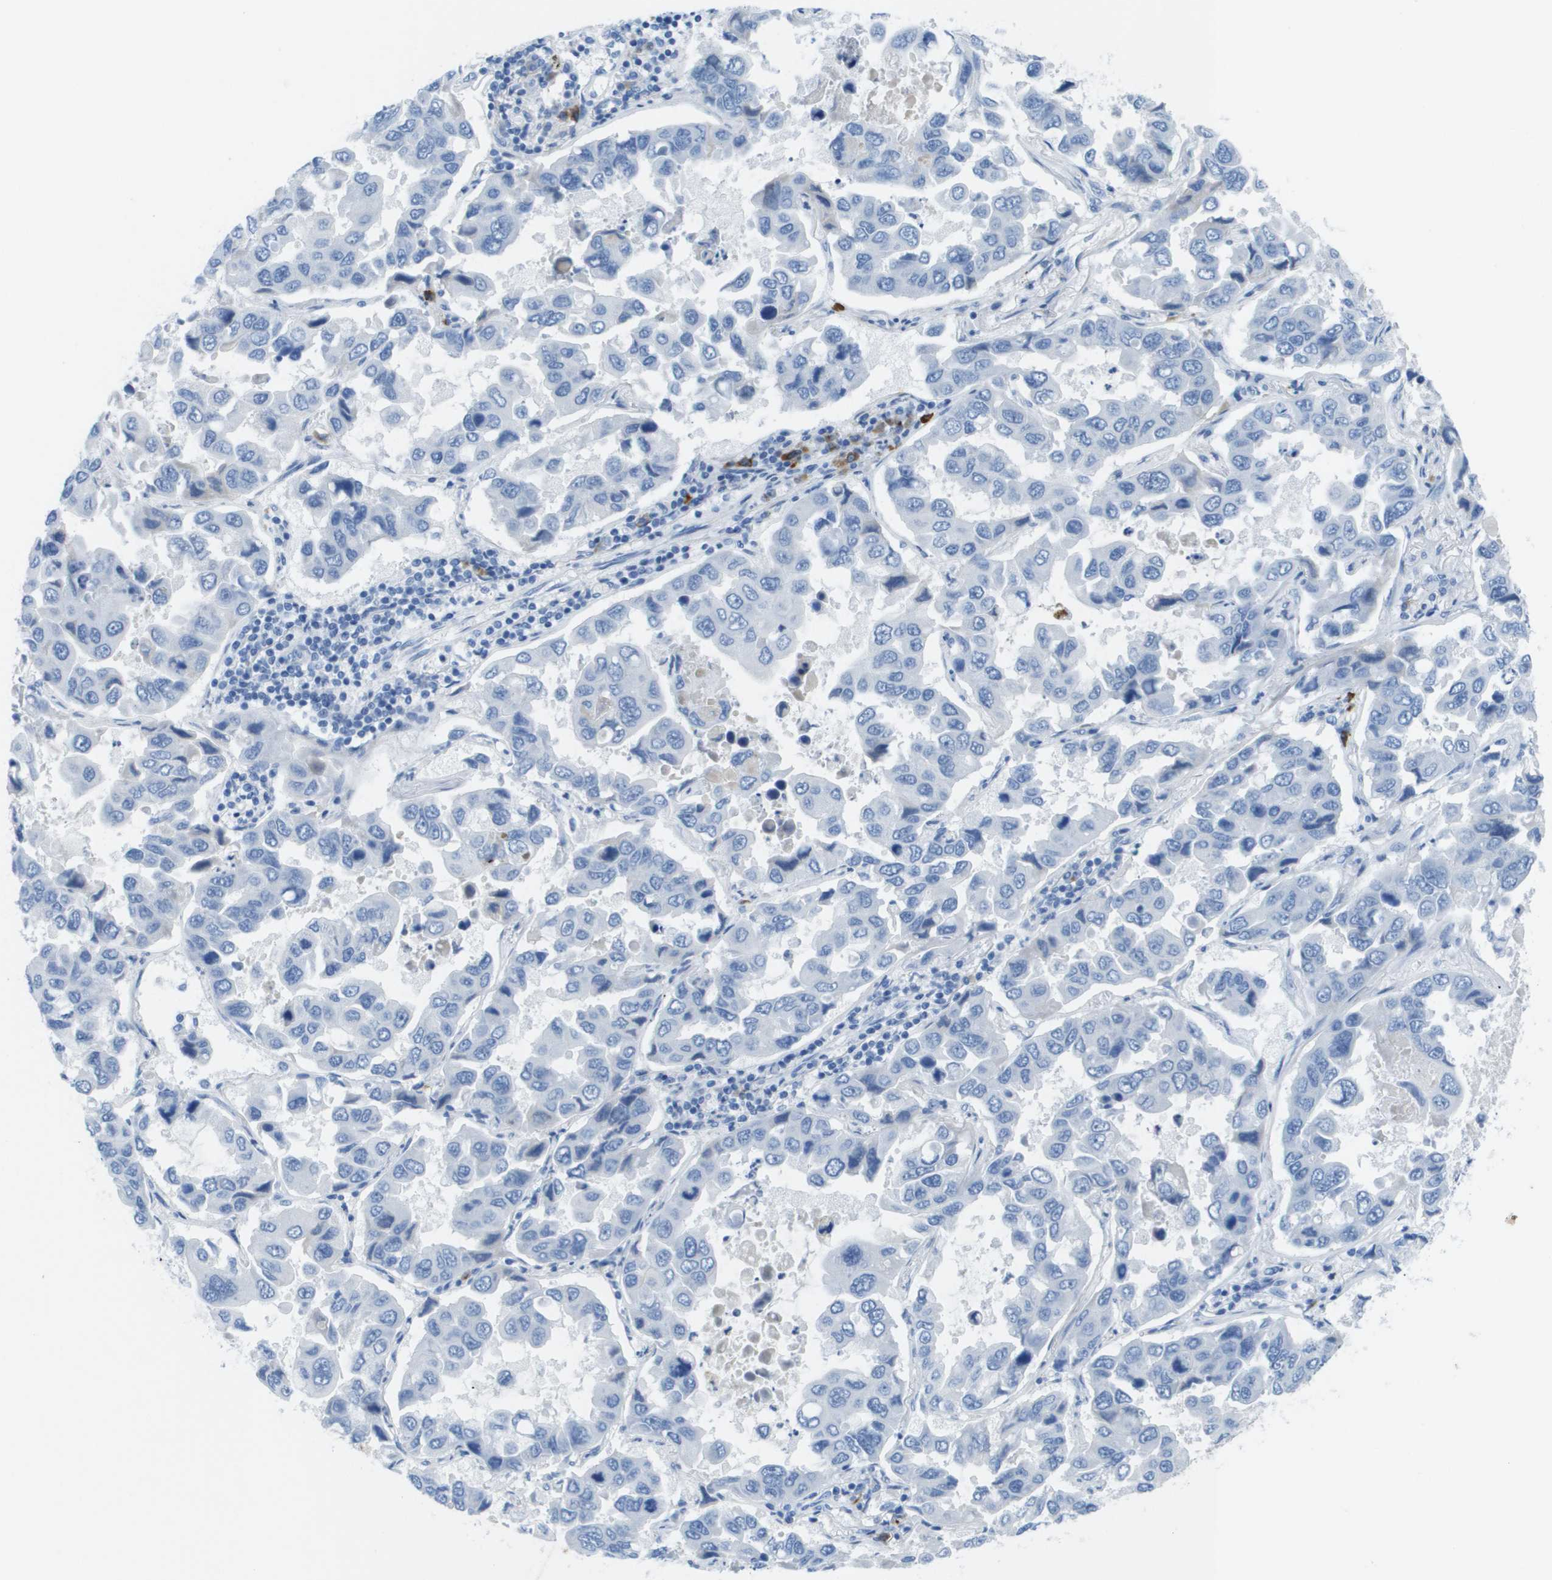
{"staining": {"intensity": "negative", "quantity": "none", "location": "none"}, "tissue": "lung cancer", "cell_type": "Tumor cells", "image_type": "cancer", "snomed": [{"axis": "morphology", "description": "Adenocarcinoma, NOS"}, {"axis": "topography", "description": "Lung"}], "caption": "Immunohistochemistry (IHC) of lung cancer (adenocarcinoma) reveals no positivity in tumor cells.", "gene": "GPR18", "patient": {"sex": "male", "age": 64}}